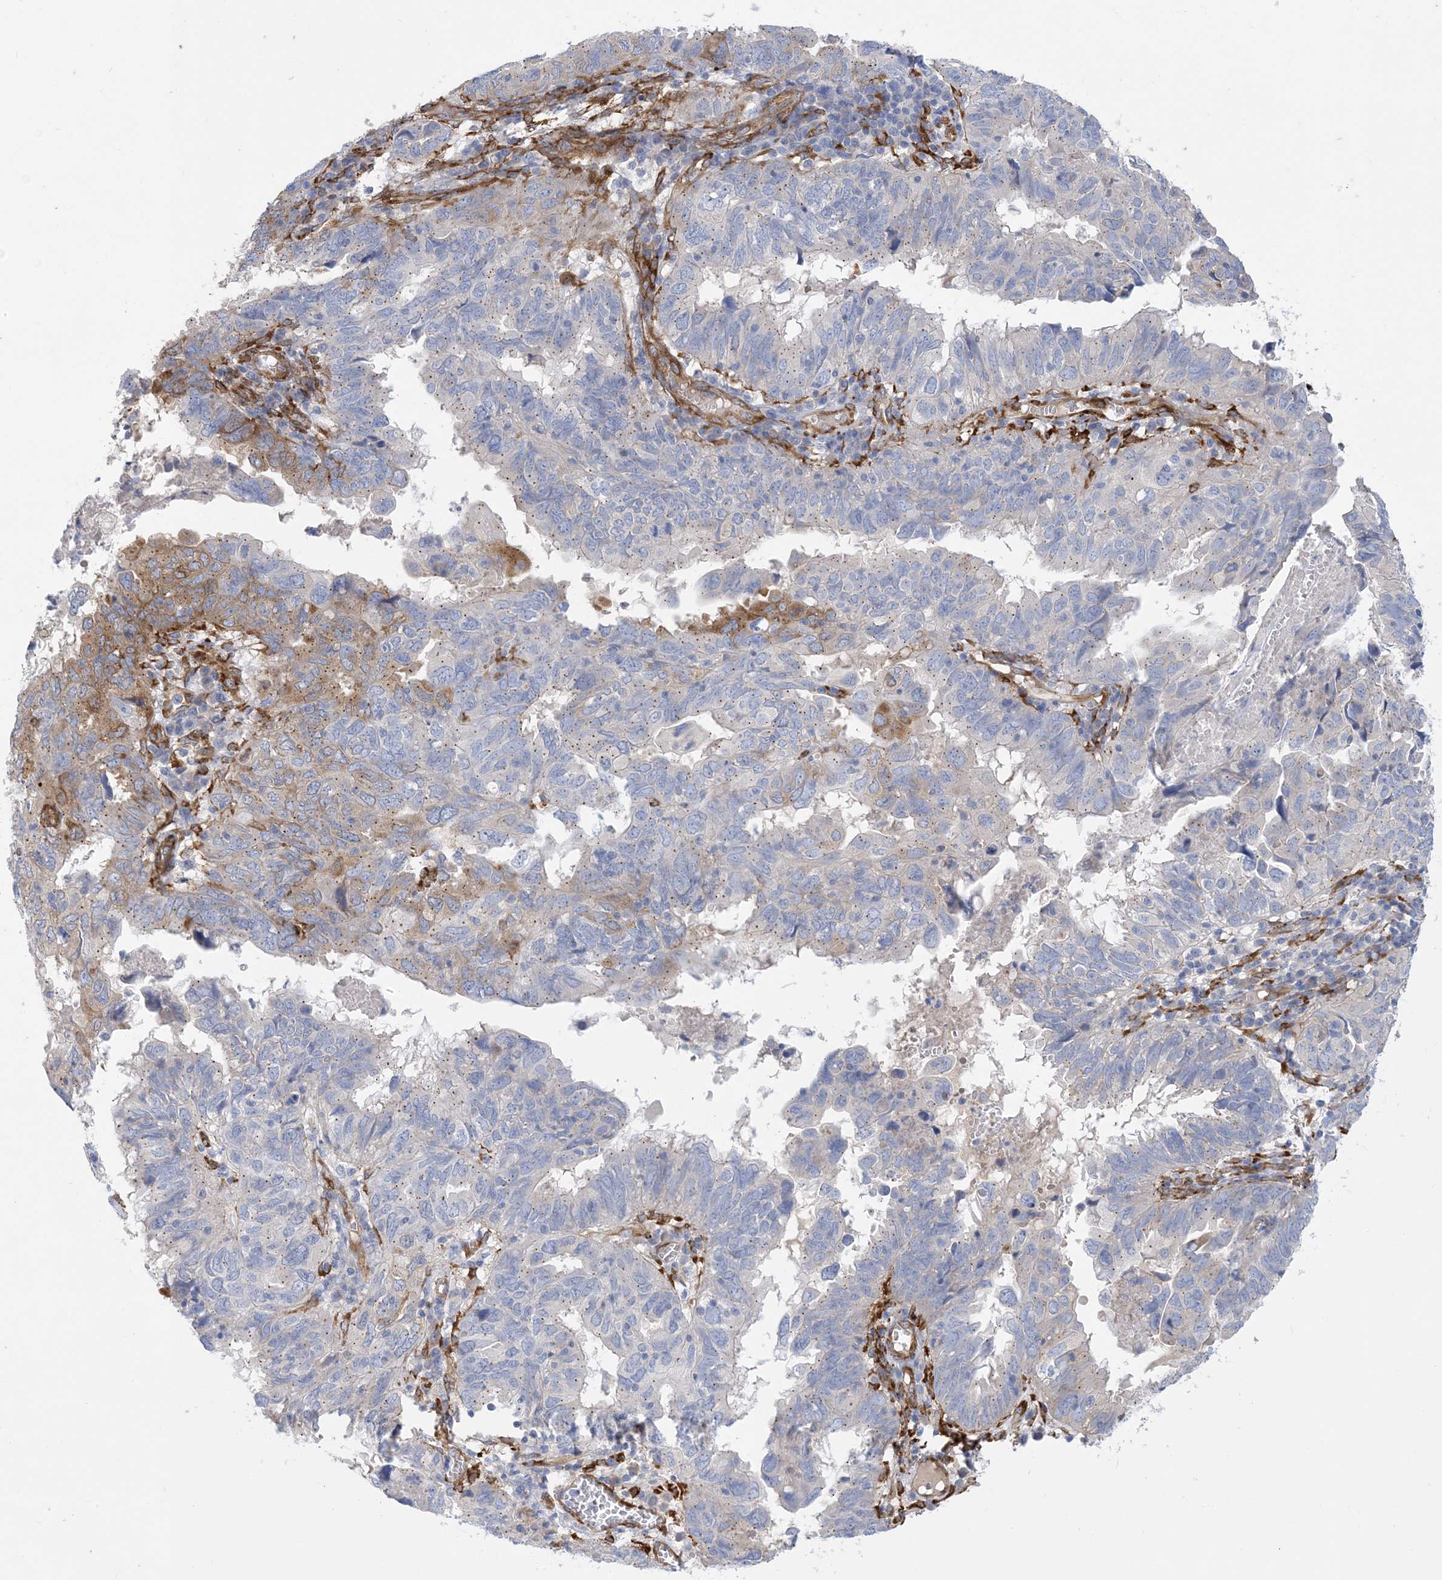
{"staining": {"intensity": "moderate", "quantity": "<25%", "location": "cytoplasmic/membranous"}, "tissue": "endometrial cancer", "cell_type": "Tumor cells", "image_type": "cancer", "snomed": [{"axis": "morphology", "description": "Adenocarcinoma, NOS"}, {"axis": "topography", "description": "Uterus"}], "caption": "Approximately <25% of tumor cells in human adenocarcinoma (endometrial) show moderate cytoplasmic/membranous protein expression as visualized by brown immunohistochemical staining.", "gene": "RBMS3", "patient": {"sex": "female", "age": 77}}